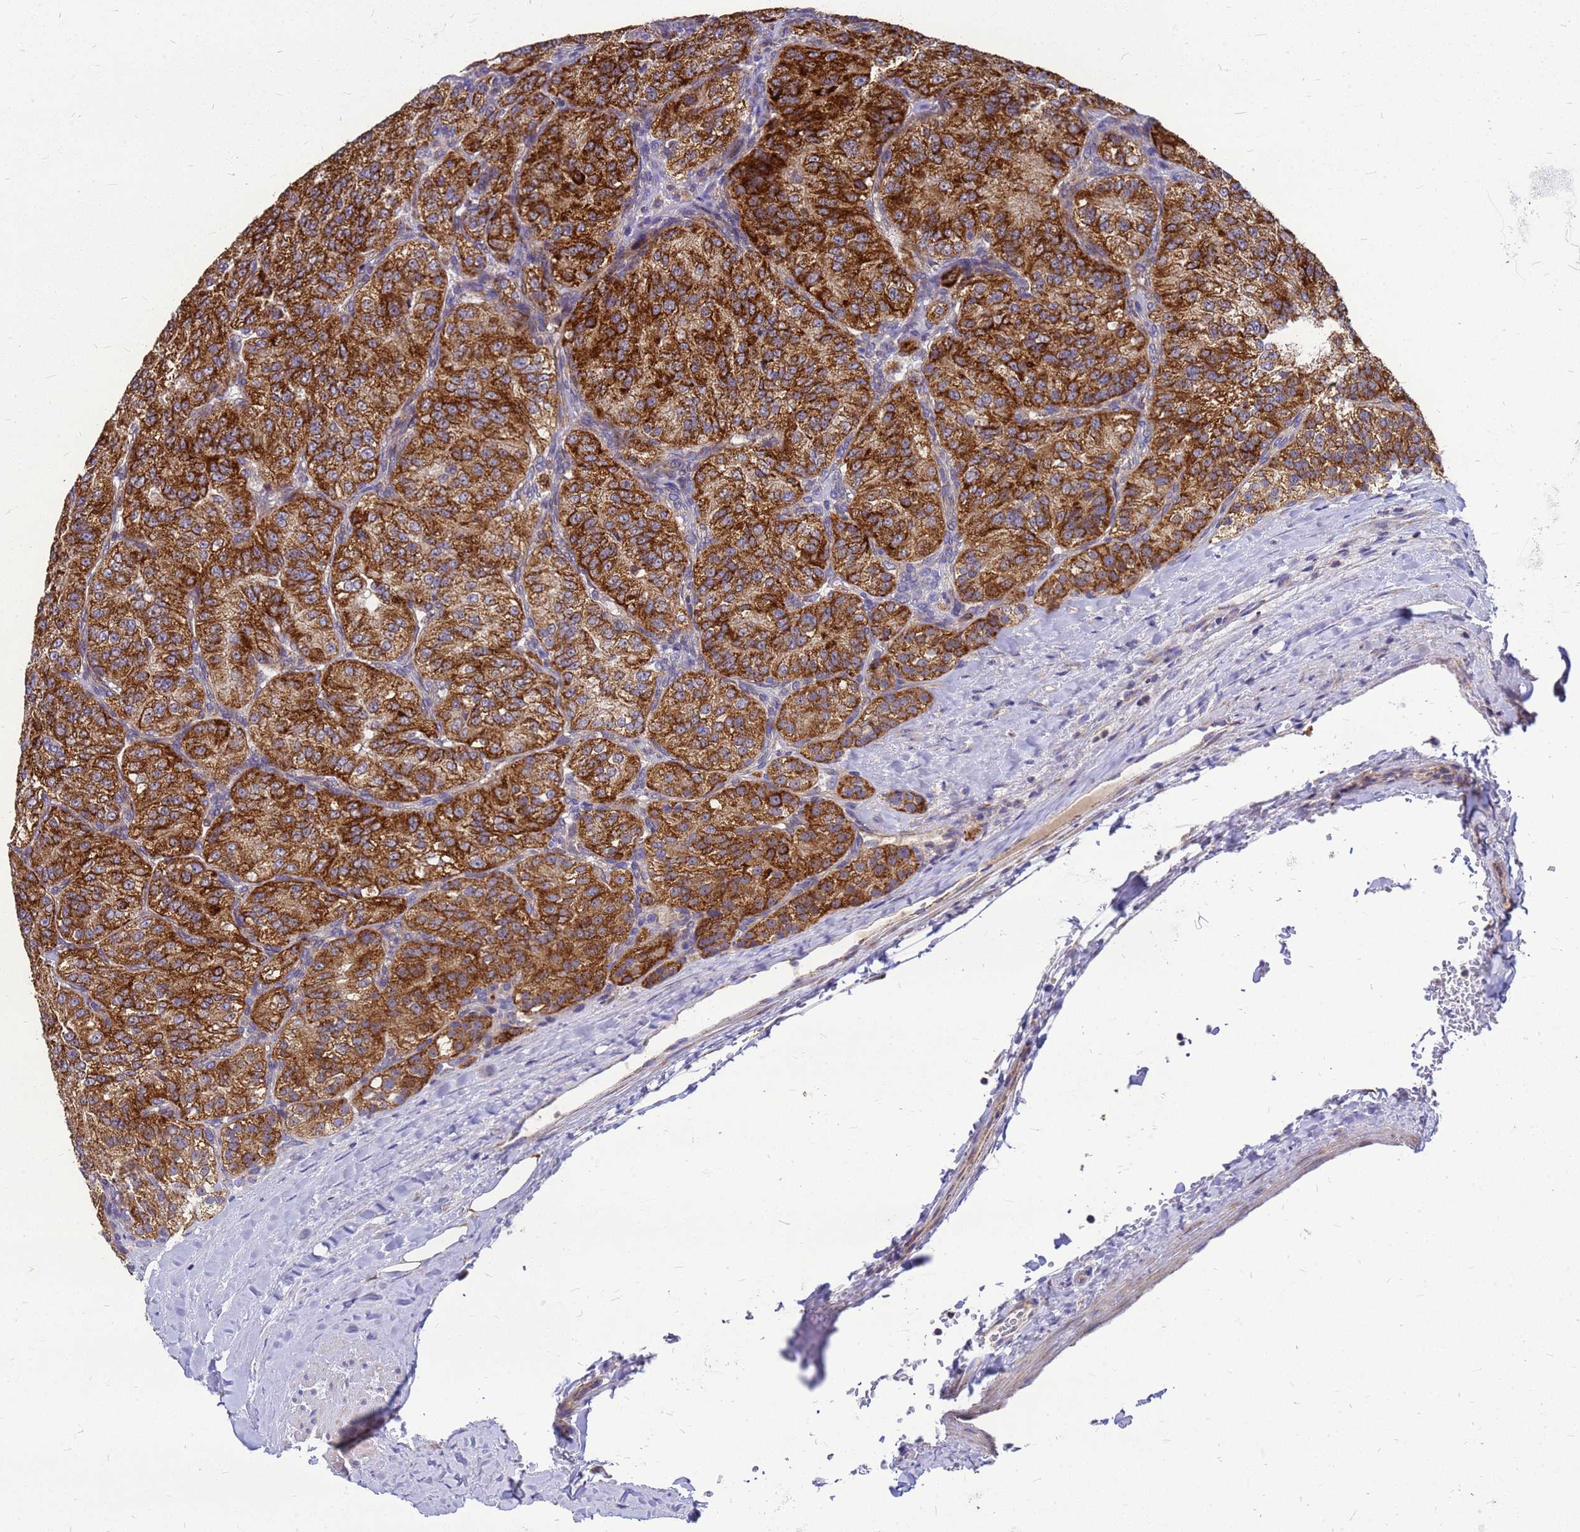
{"staining": {"intensity": "strong", "quantity": ">75%", "location": "cytoplasmic/membranous"}, "tissue": "renal cancer", "cell_type": "Tumor cells", "image_type": "cancer", "snomed": [{"axis": "morphology", "description": "Adenocarcinoma, NOS"}, {"axis": "topography", "description": "Kidney"}], "caption": "This photomicrograph displays adenocarcinoma (renal) stained with IHC to label a protein in brown. The cytoplasmic/membranous of tumor cells show strong positivity for the protein. Nuclei are counter-stained blue.", "gene": "CMC4", "patient": {"sex": "female", "age": 63}}